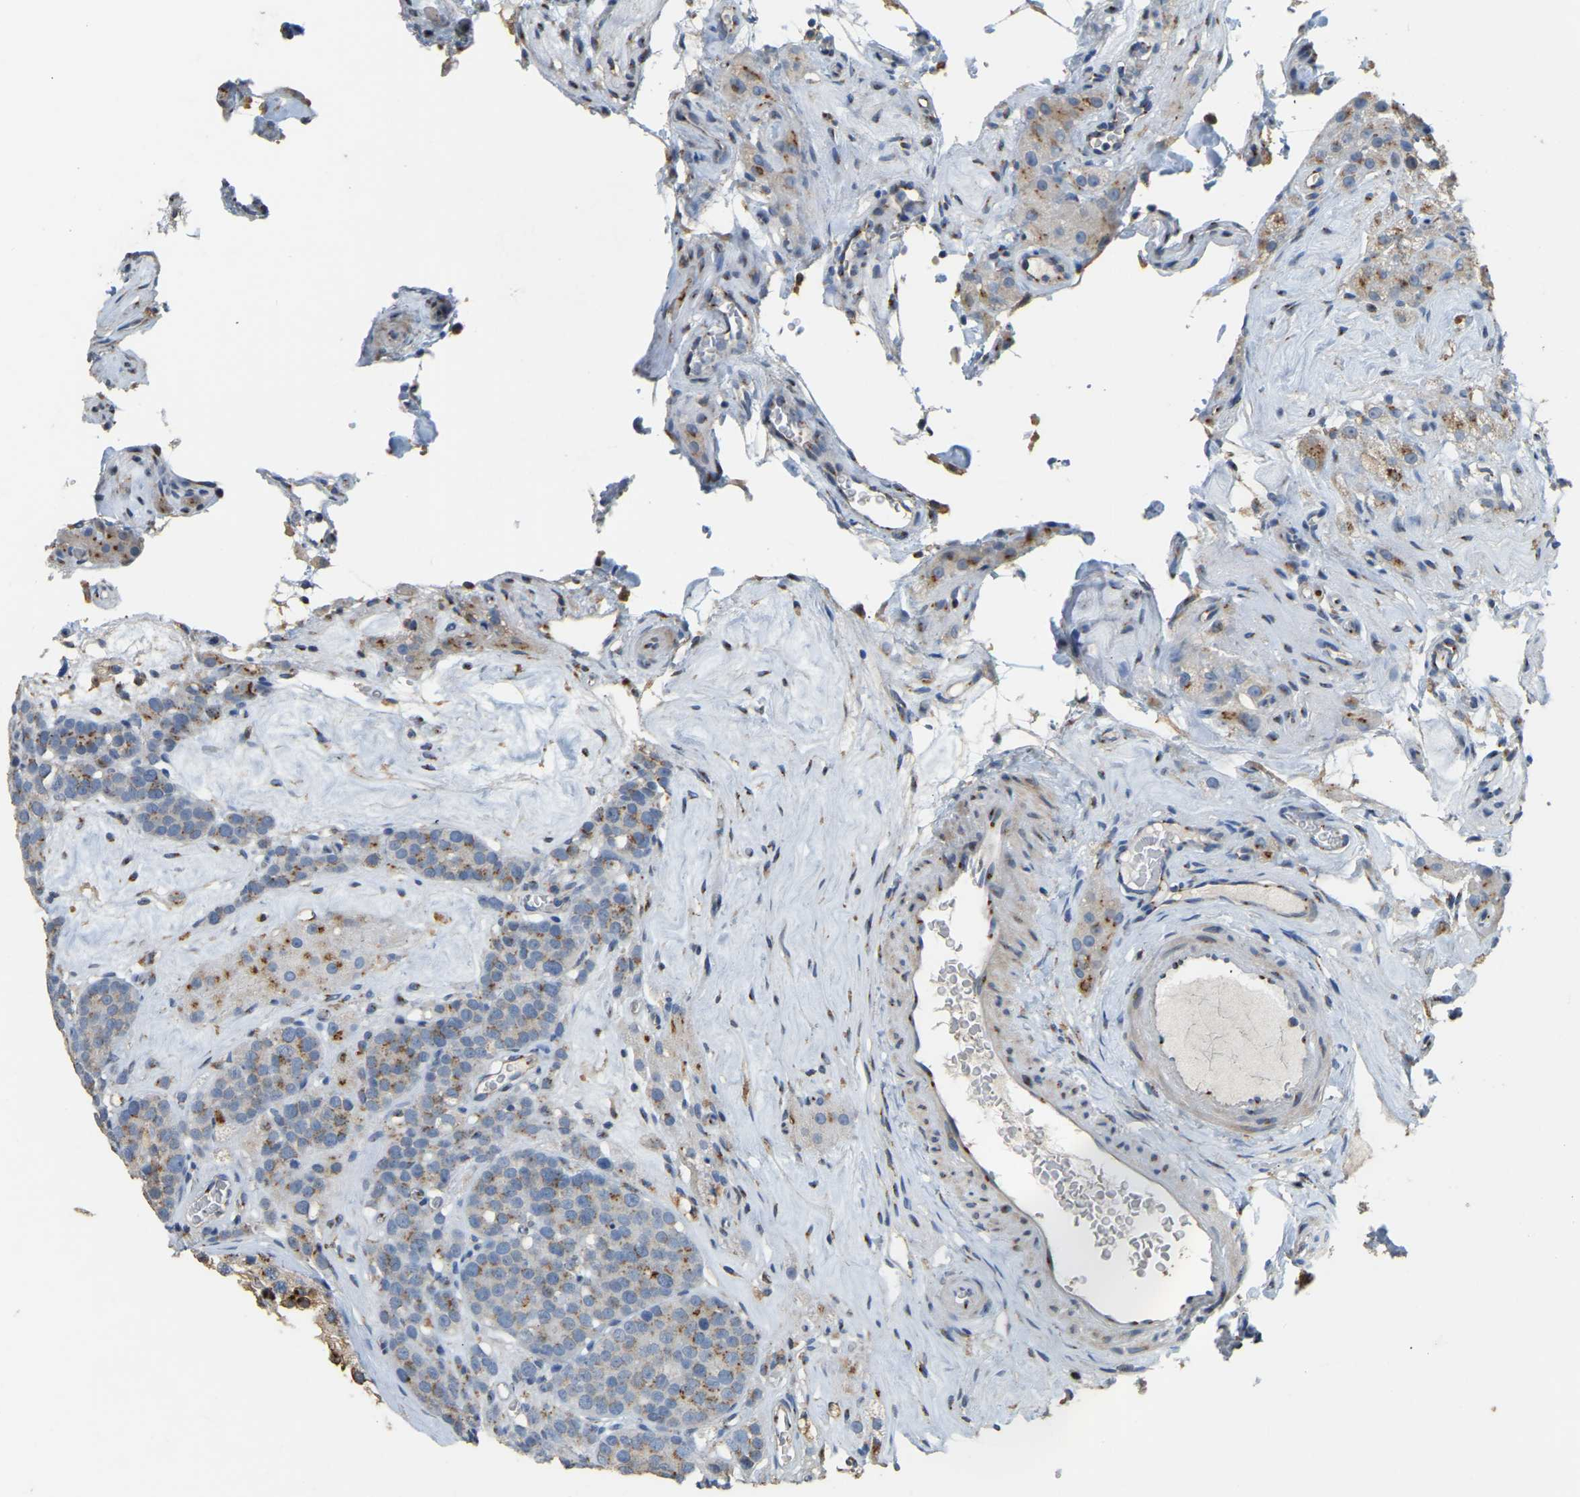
{"staining": {"intensity": "moderate", "quantity": "<25%", "location": "cytoplasmic/membranous"}, "tissue": "testis cancer", "cell_type": "Tumor cells", "image_type": "cancer", "snomed": [{"axis": "morphology", "description": "Seminoma, NOS"}, {"axis": "topography", "description": "Testis"}], "caption": "Protein positivity by IHC reveals moderate cytoplasmic/membranous expression in about <25% of tumor cells in testis cancer (seminoma).", "gene": "FAM174A", "patient": {"sex": "male", "age": 71}}